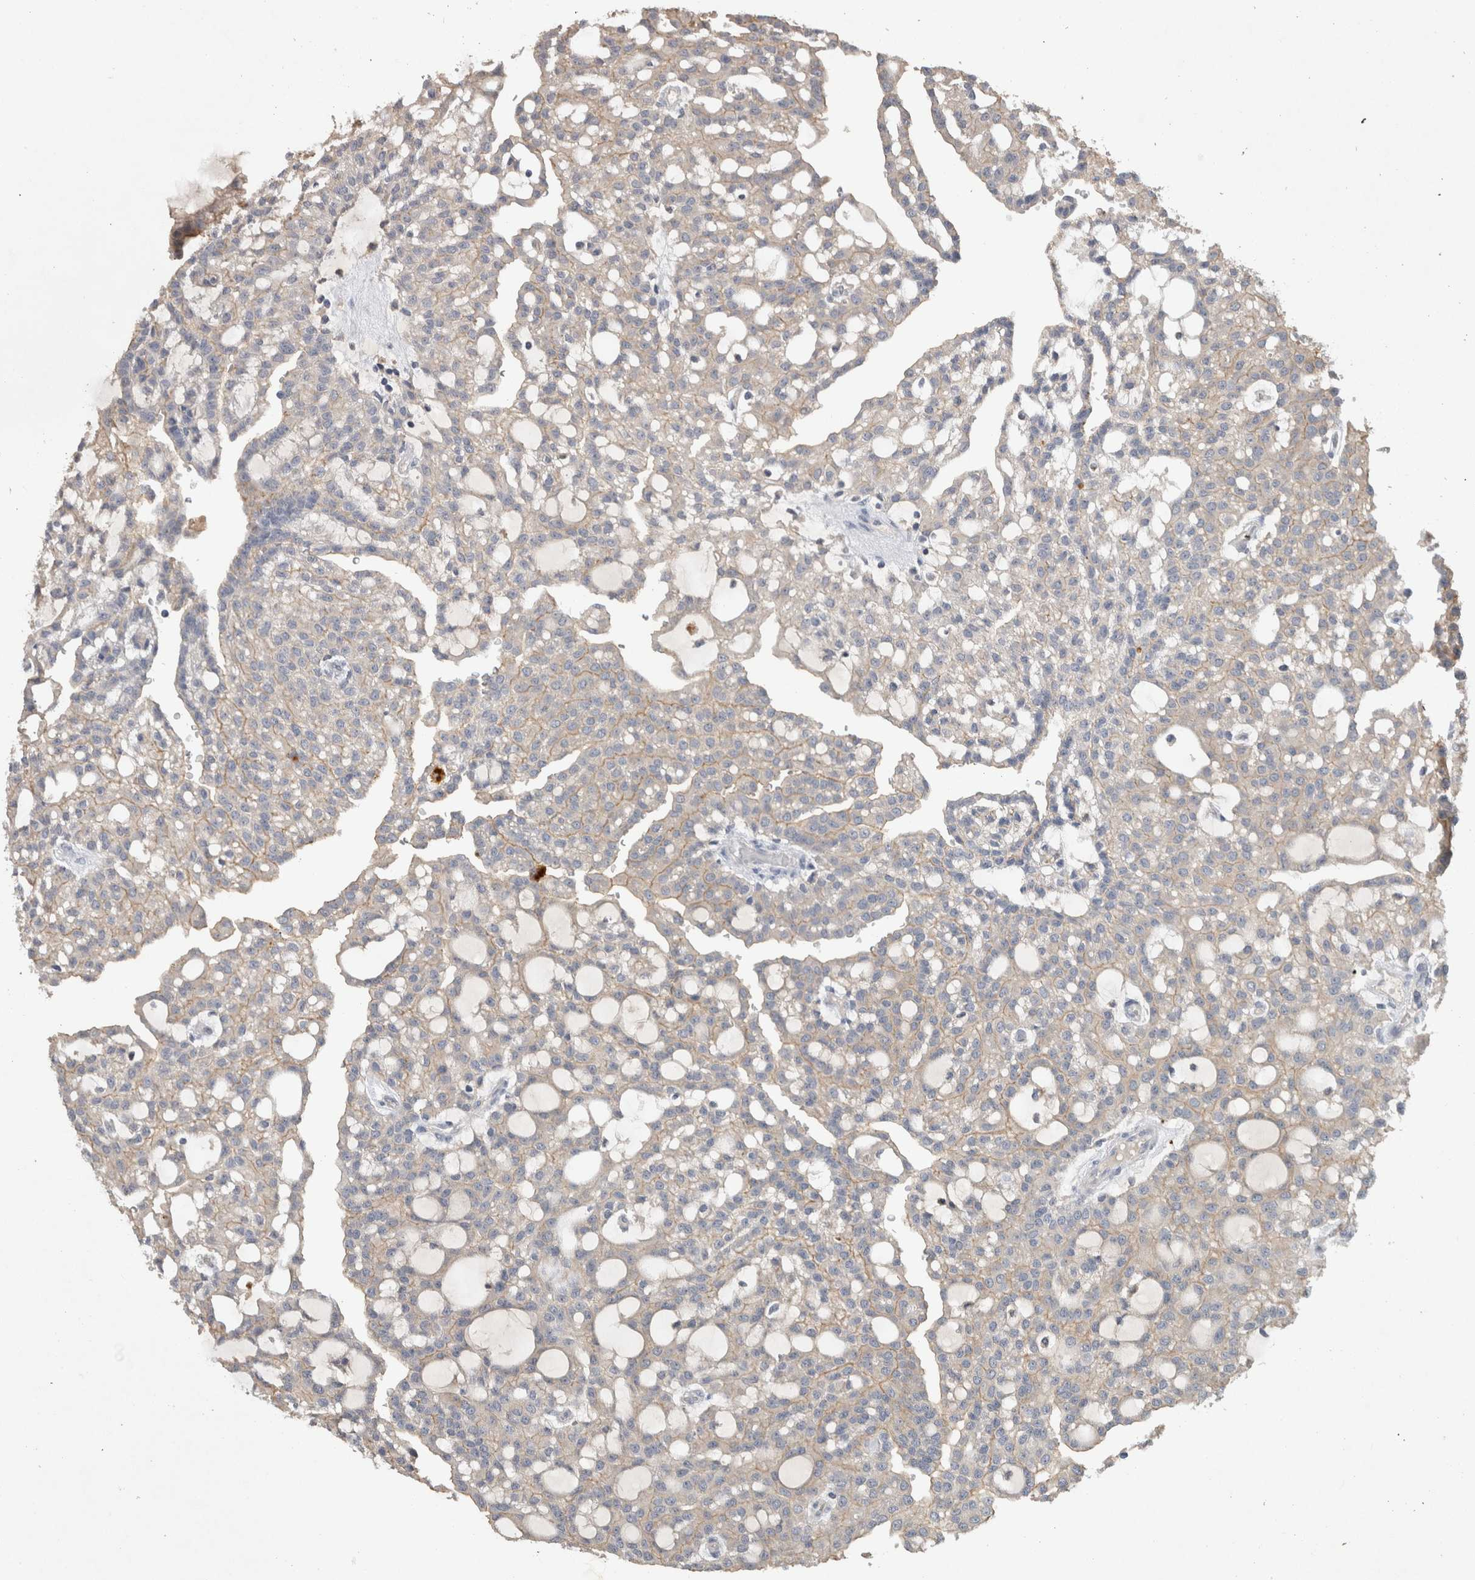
{"staining": {"intensity": "negative", "quantity": "none", "location": "none"}, "tissue": "renal cancer", "cell_type": "Tumor cells", "image_type": "cancer", "snomed": [{"axis": "morphology", "description": "Adenocarcinoma, NOS"}, {"axis": "topography", "description": "Kidney"}], "caption": "This is an immunohistochemistry micrograph of human renal adenocarcinoma. There is no expression in tumor cells.", "gene": "HEXD", "patient": {"sex": "male", "age": 63}}